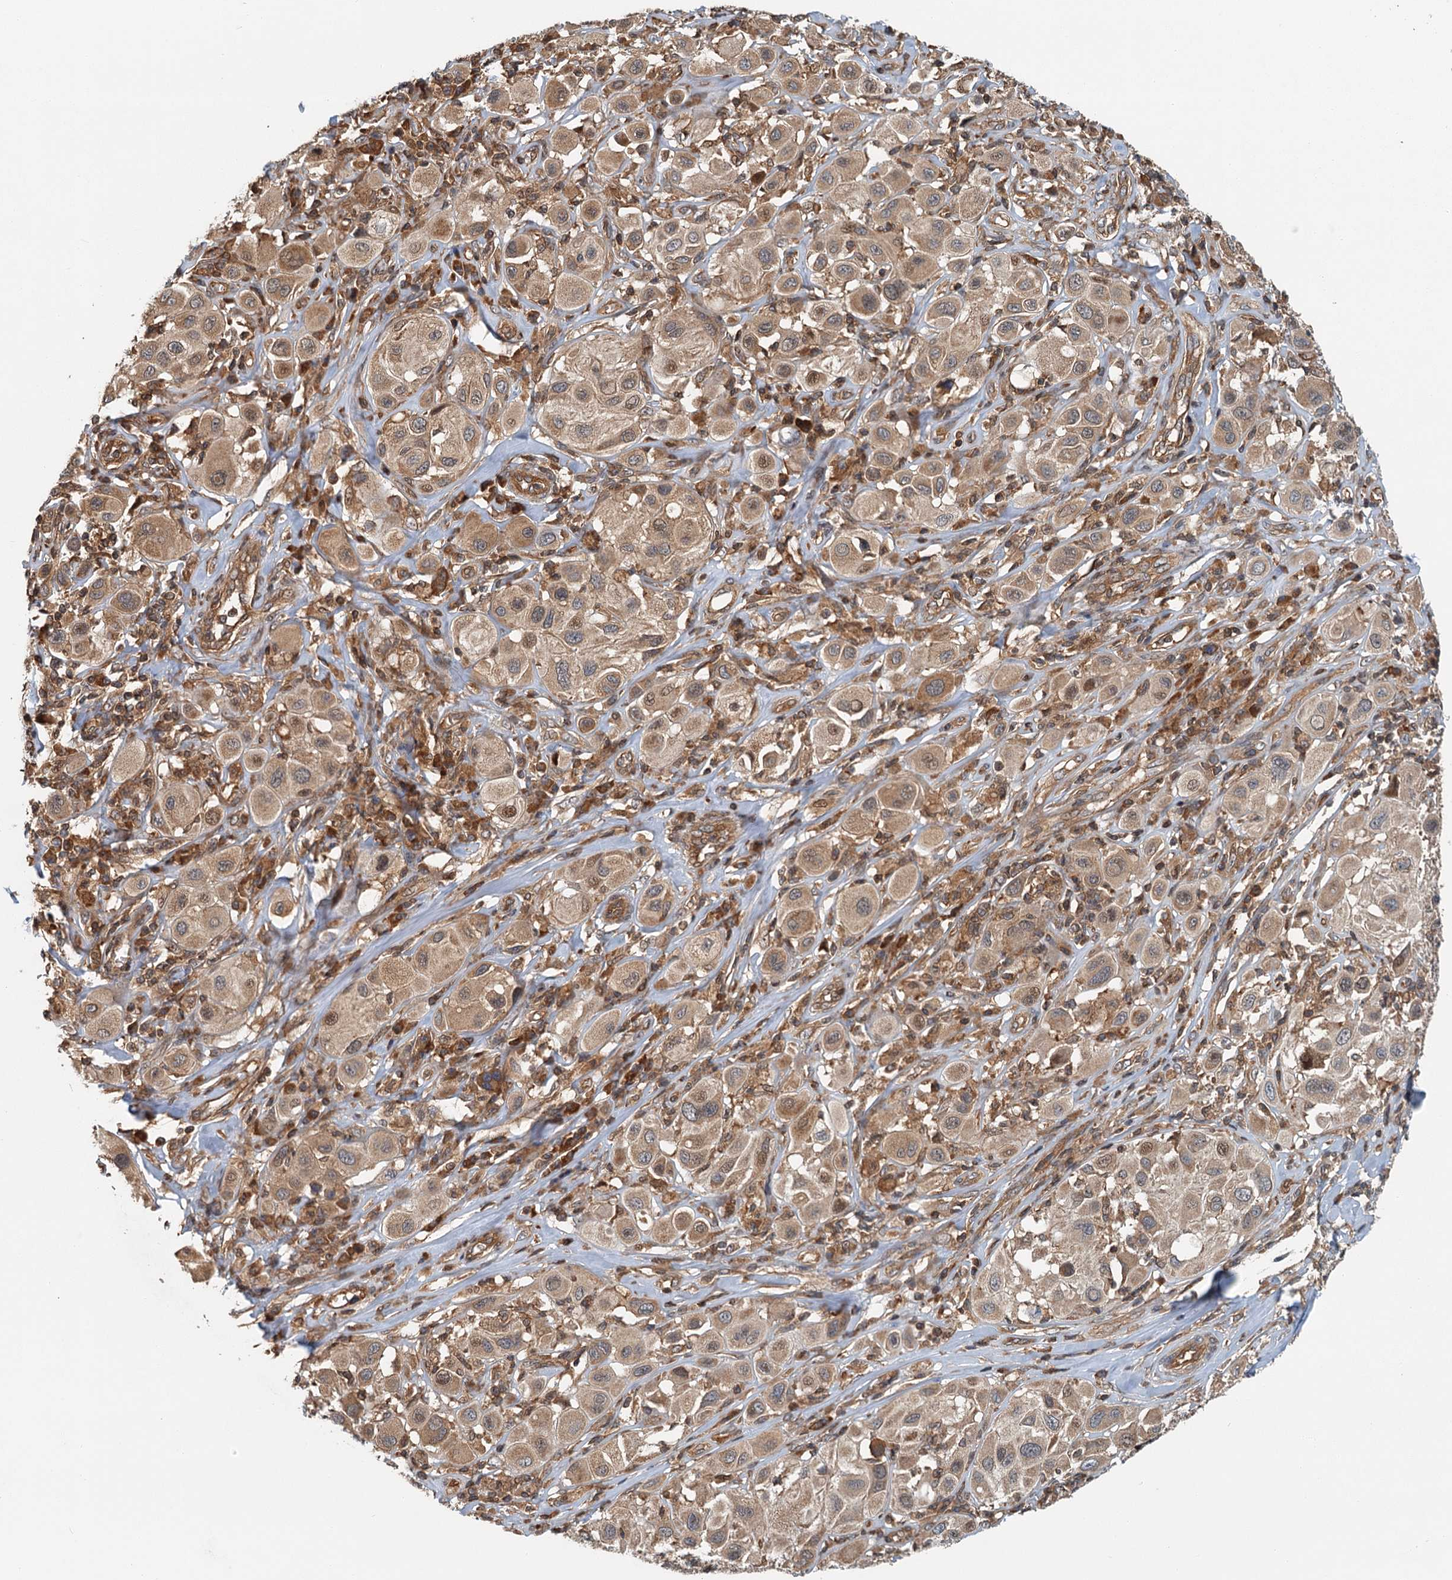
{"staining": {"intensity": "weak", "quantity": ">75%", "location": "cytoplasmic/membranous"}, "tissue": "melanoma", "cell_type": "Tumor cells", "image_type": "cancer", "snomed": [{"axis": "morphology", "description": "Malignant melanoma, Metastatic site"}, {"axis": "topography", "description": "Skin"}], "caption": "A histopathology image showing weak cytoplasmic/membranous positivity in approximately >75% of tumor cells in melanoma, as visualized by brown immunohistochemical staining.", "gene": "ZNF527", "patient": {"sex": "male", "age": 41}}